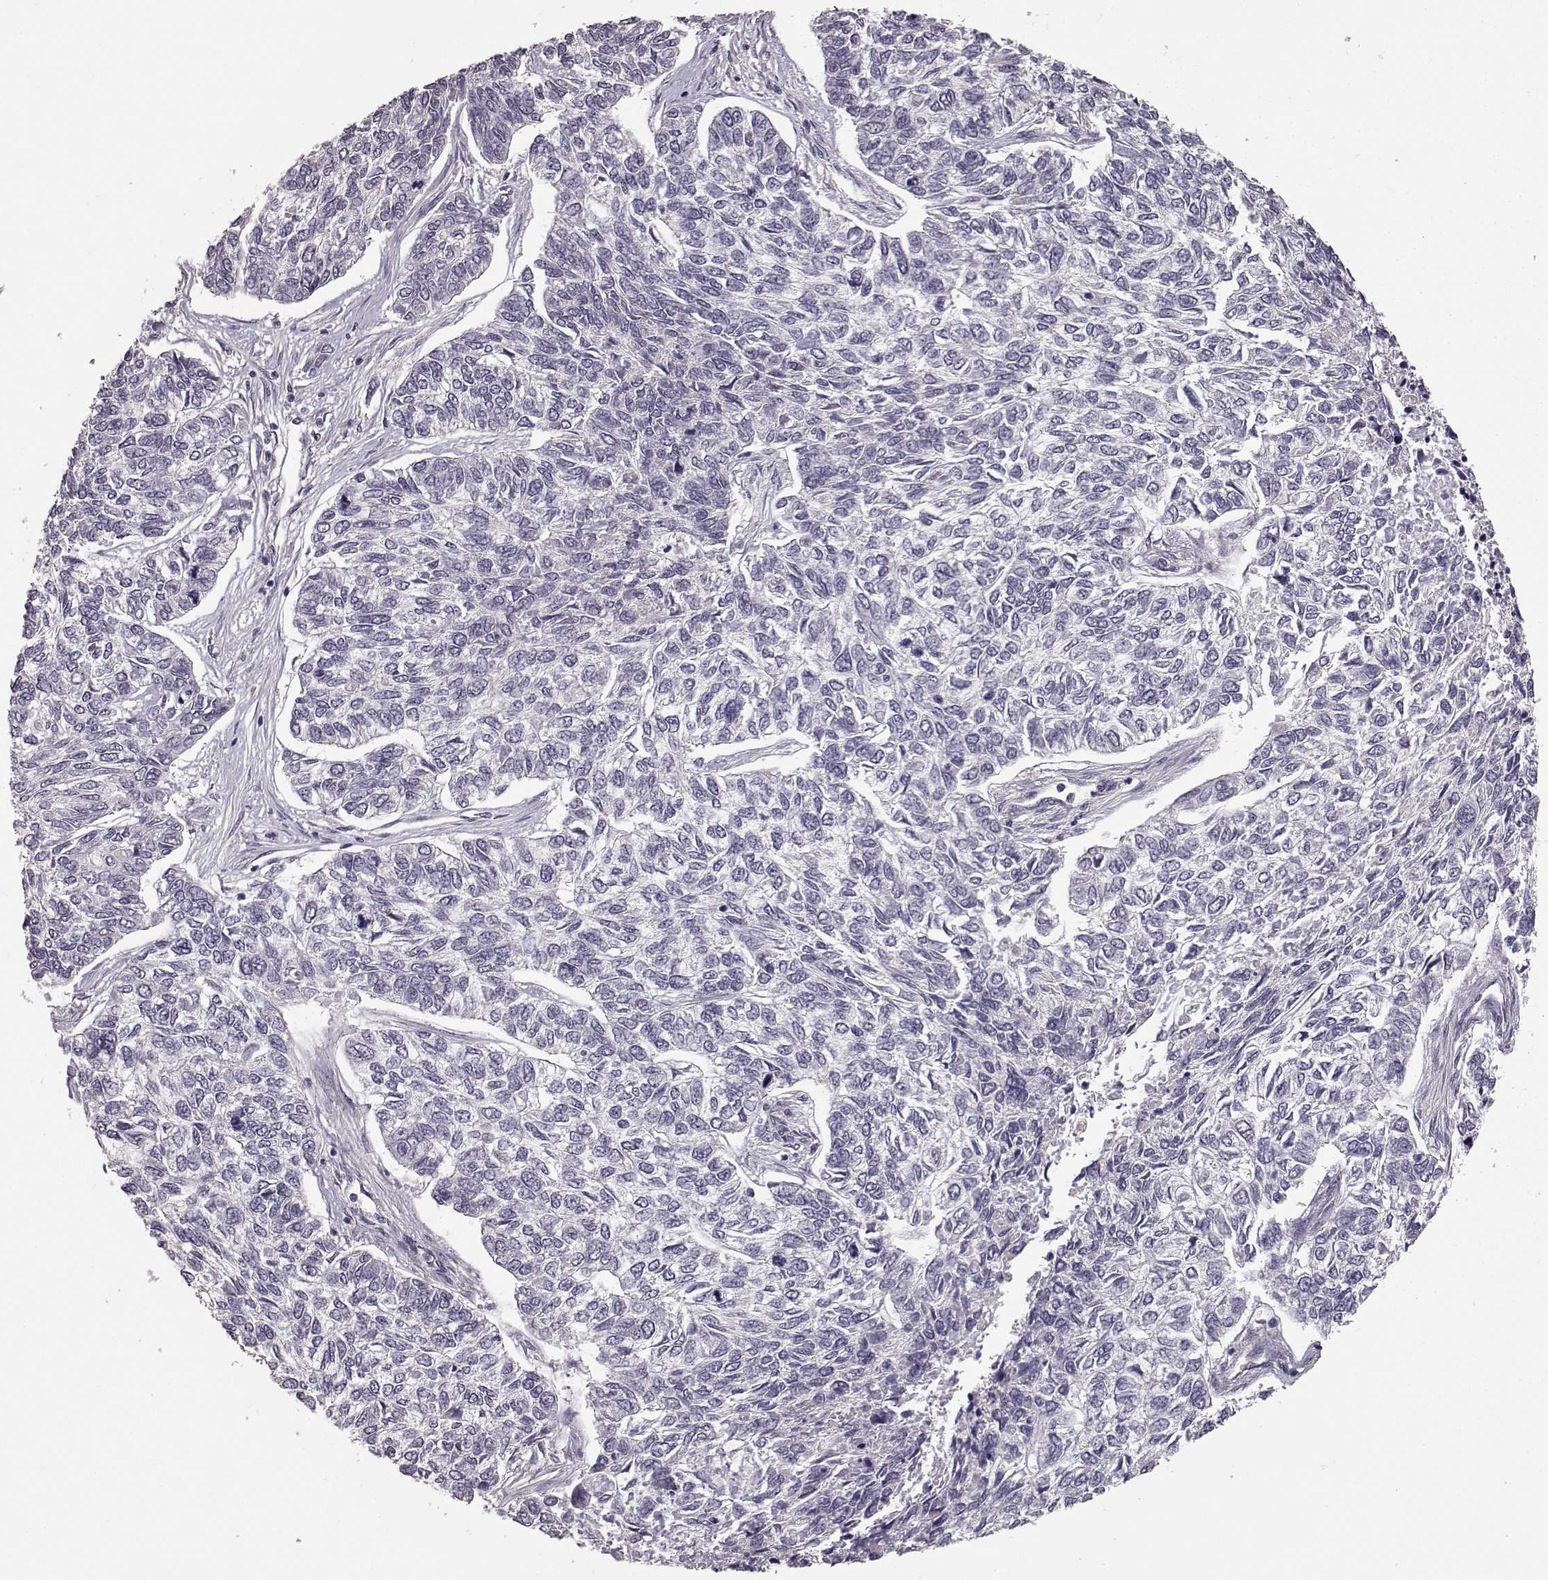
{"staining": {"intensity": "negative", "quantity": "none", "location": "none"}, "tissue": "skin cancer", "cell_type": "Tumor cells", "image_type": "cancer", "snomed": [{"axis": "morphology", "description": "Basal cell carcinoma"}, {"axis": "topography", "description": "Skin"}], "caption": "This is an immunohistochemistry (IHC) photomicrograph of skin basal cell carcinoma. There is no expression in tumor cells.", "gene": "NTRK2", "patient": {"sex": "female", "age": 65}}